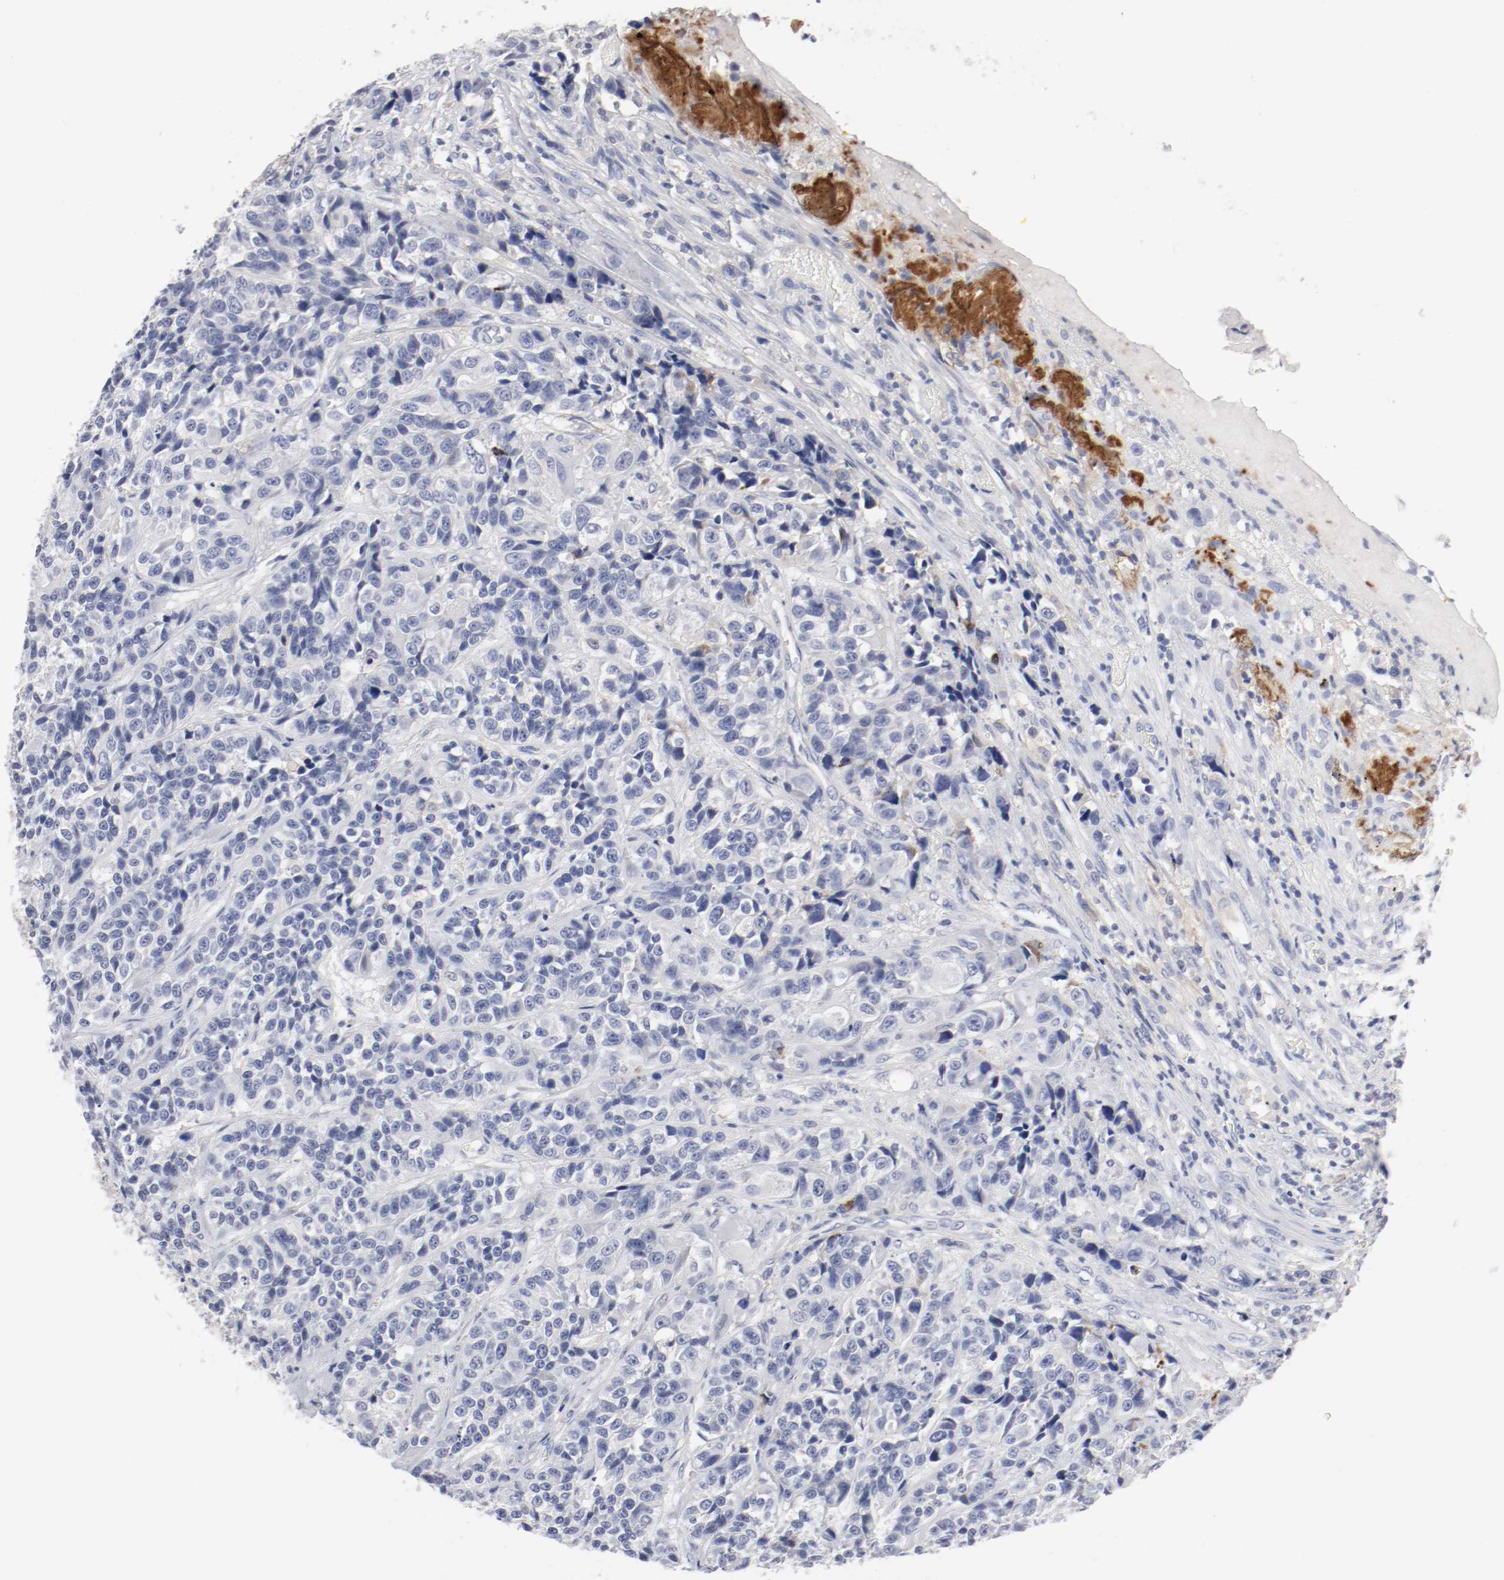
{"staining": {"intensity": "negative", "quantity": "none", "location": "none"}, "tissue": "urothelial cancer", "cell_type": "Tumor cells", "image_type": "cancer", "snomed": [{"axis": "morphology", "description": "Urothelial carcinoma, High grade"}, {"axis": "topography", "description": "Urinary bladder"}], "caption": "This is an immunohistochemistry (IHC) micrograph of human urothelial cancer. There is no expression in tumor cells.", "gene": "ITGAX", "patient": {"sex": "female", "age": 81}}